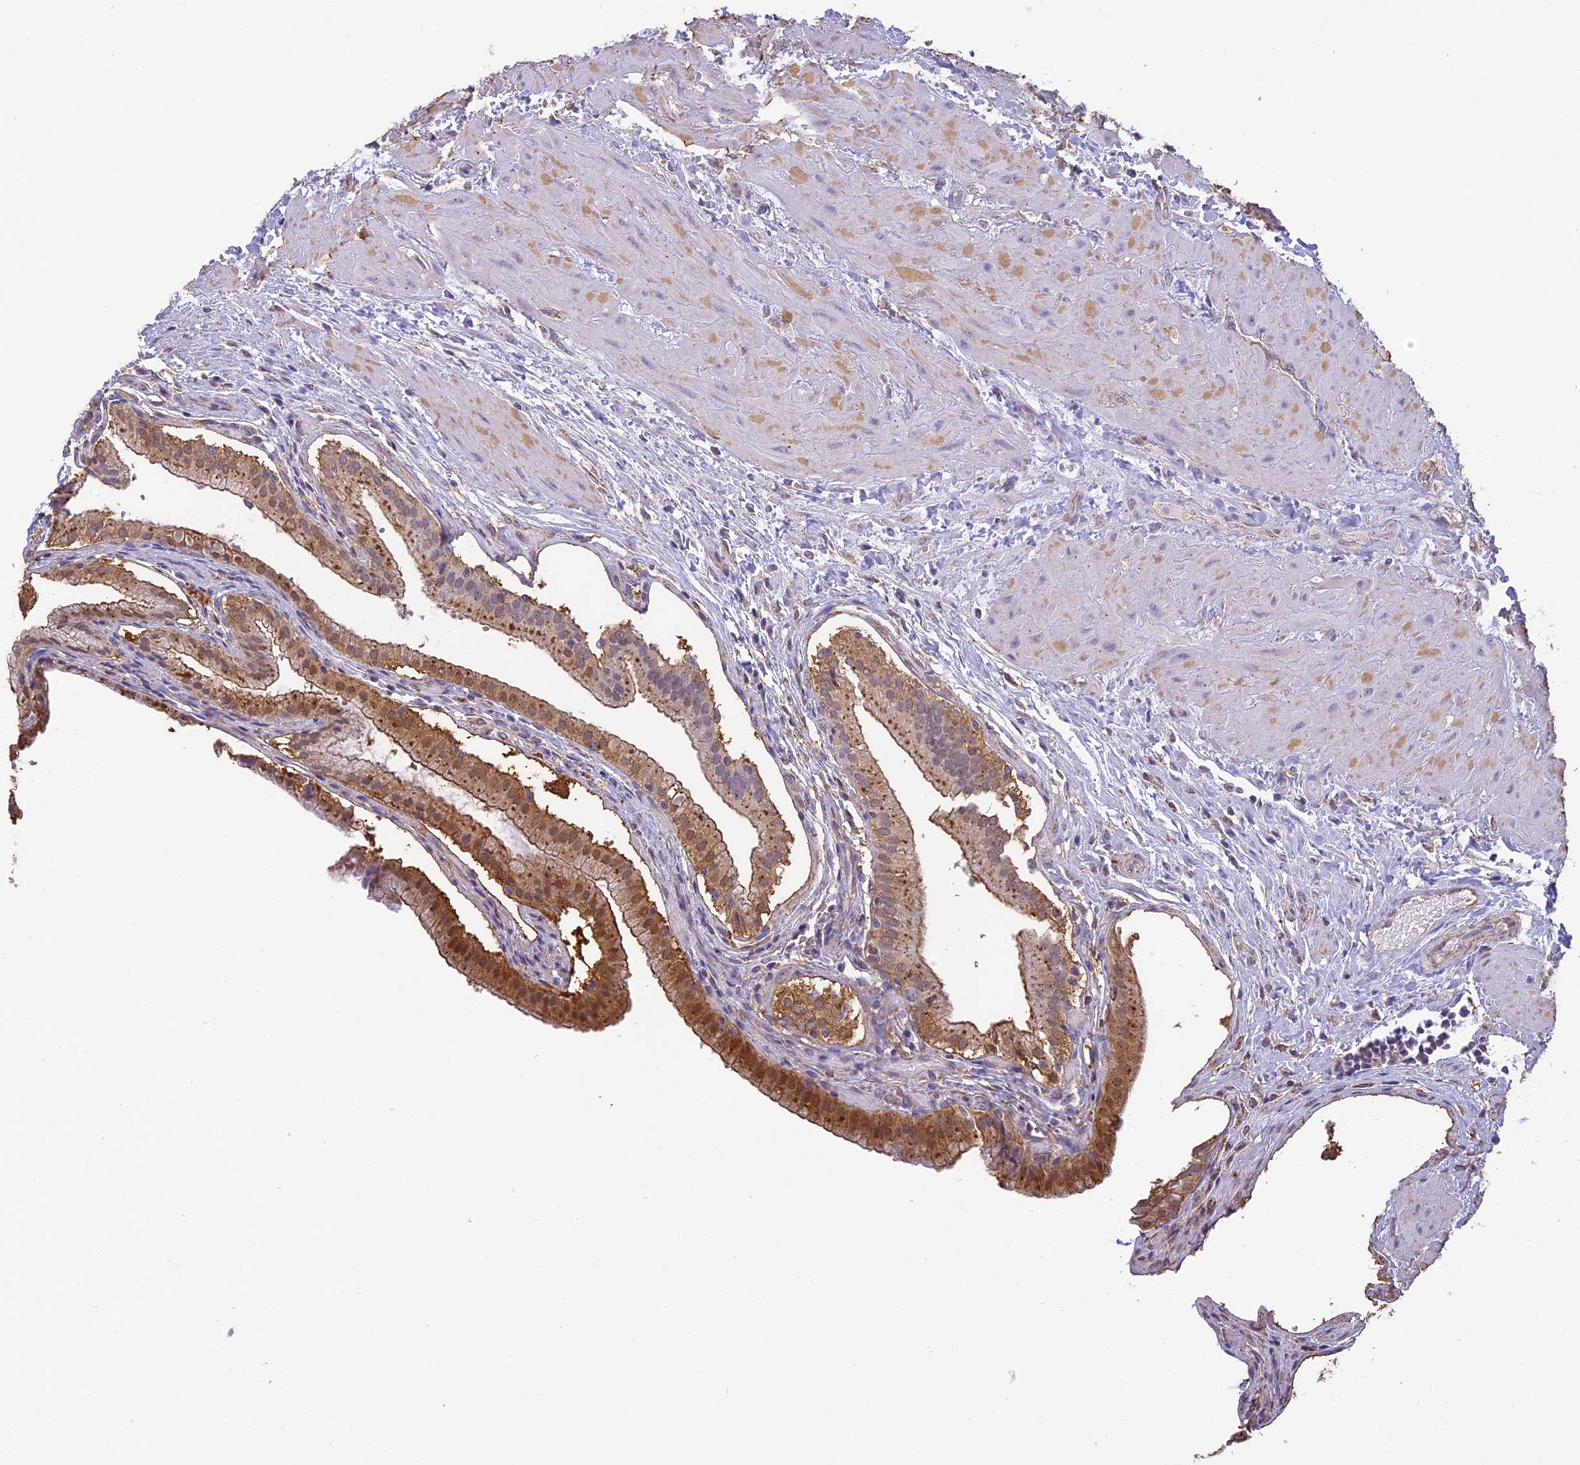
{"staining": {"intensity": "moderate", "quantity": ">75%", "location": "cytoplasmic/membranous,nuclear"}, "tissue": "gallbladder", "cell_type": "Glandular cells", "image_type": "normal", "snomed": [{"axis": "morphology", "description": "Normal tissue, NOS"}, {"axis": "topography", "description": "Gallbladder"}], "caption": "A high-resolution histopathology image shows IHC staining of normal gallbladder, which demonstrates moderate cytoplasmic/membranous,nuclear expression in approximately >75% of glandular cells. (DAB (3,3'-diaminobenzidine) IHC, brown staining for protein, blue staining for nuclei).", "gene": "ARHGAP19", "patient": {"sex": "male", "age": 24}}